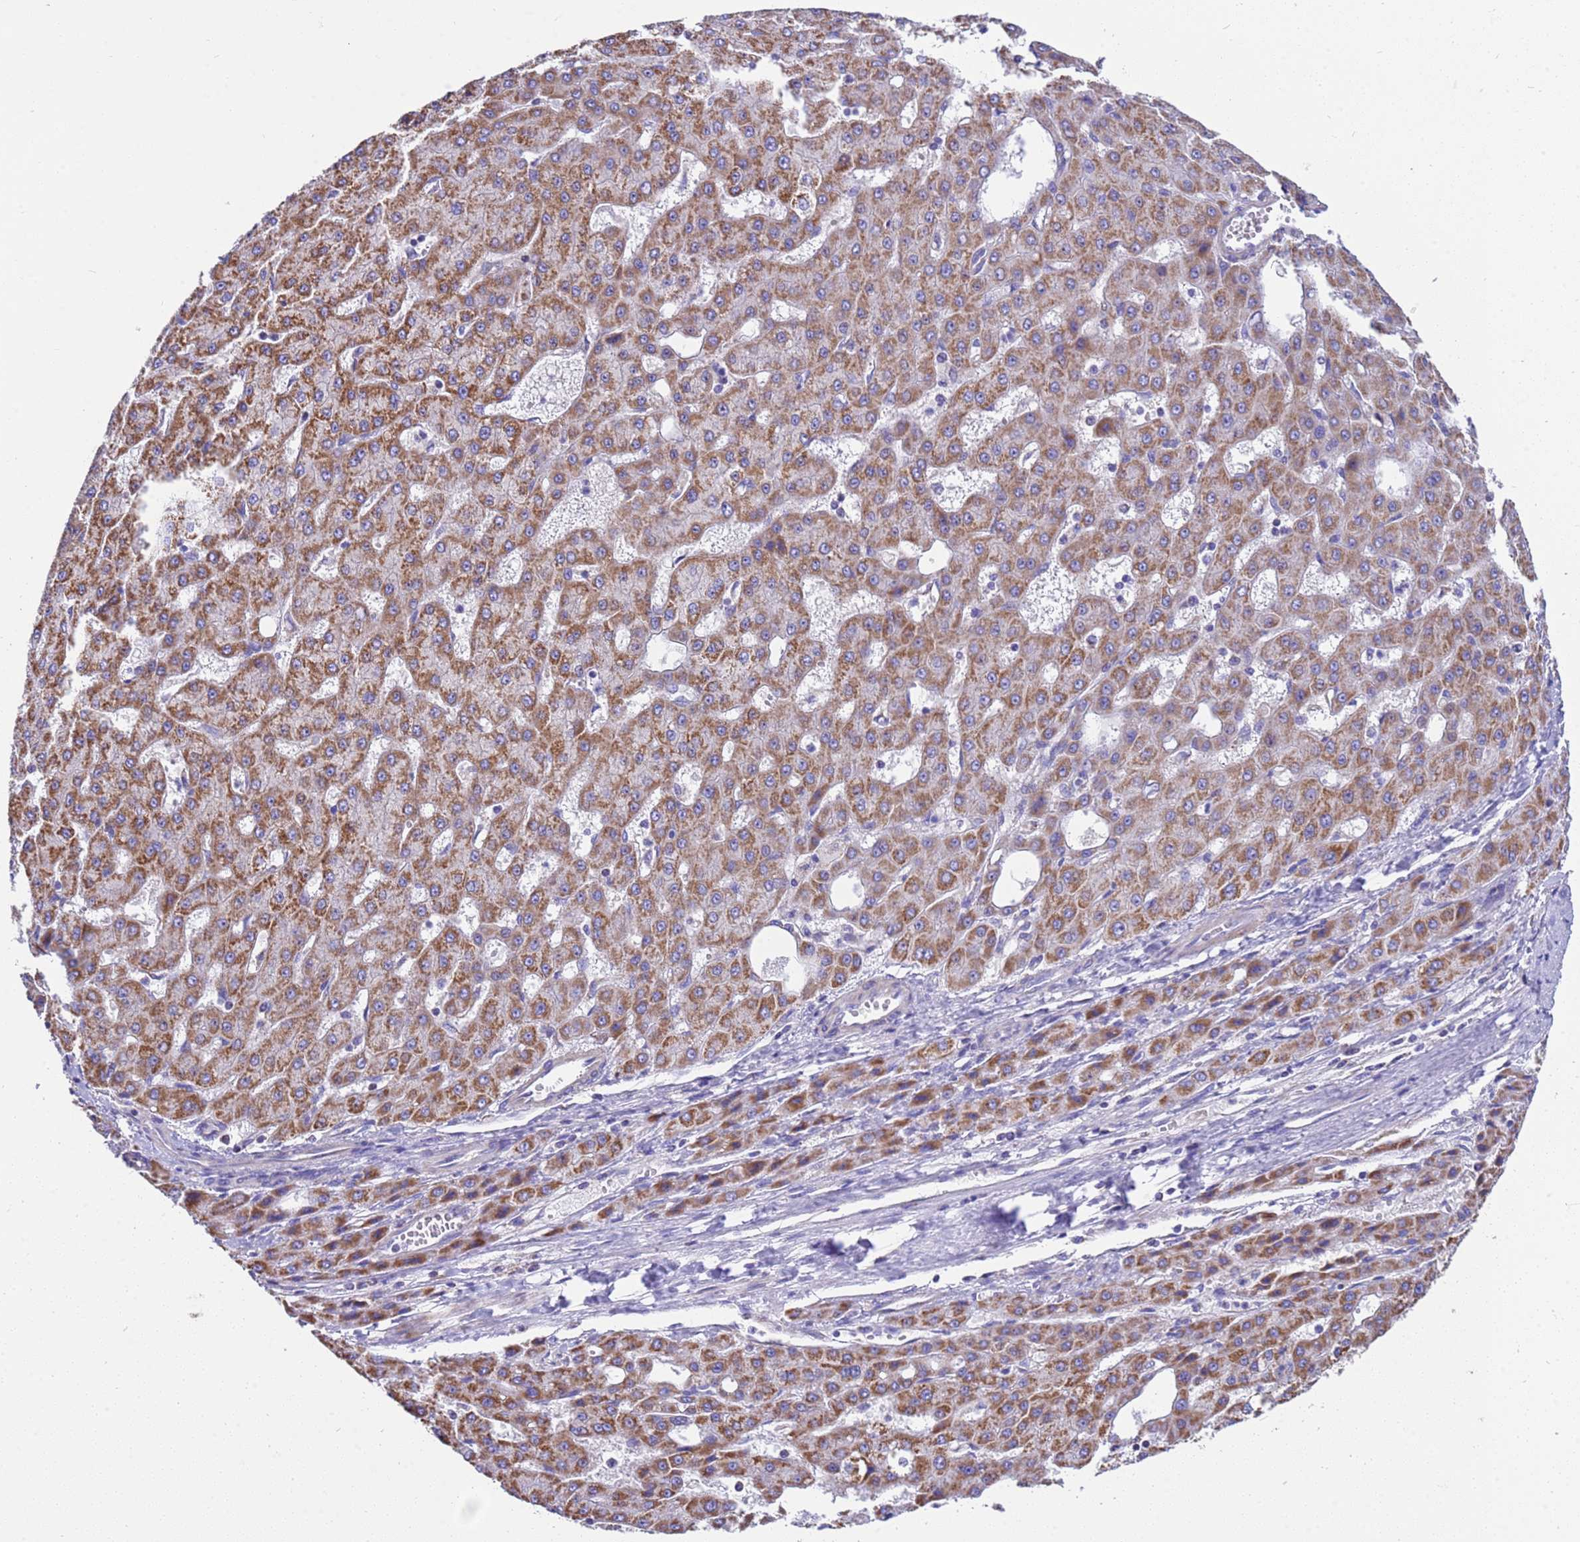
{"staining": {"intensity": "strong", "quantity": ">75%", "location": "cytoplasmic/membranous"}, "tissue": "liver cancer", "cell_type": "Tumor cells", "image_type": "cancer", "snomed": [{"axis": "morphology", "description": "Carcinoma, Hepatocellular, NOS"}, {"axis": "topography", "description": "Liver"}], "caption": "An immunohistochemistry micrograph of tumor tissue is shown. Protein staining in brown highlights strong cytoplasmic/membranous positivity in liver cancer (hepatocellular carcinoma) within tumor cells.", "gene": "RNF165", "patient": {"sex": "male", "age": 47}}